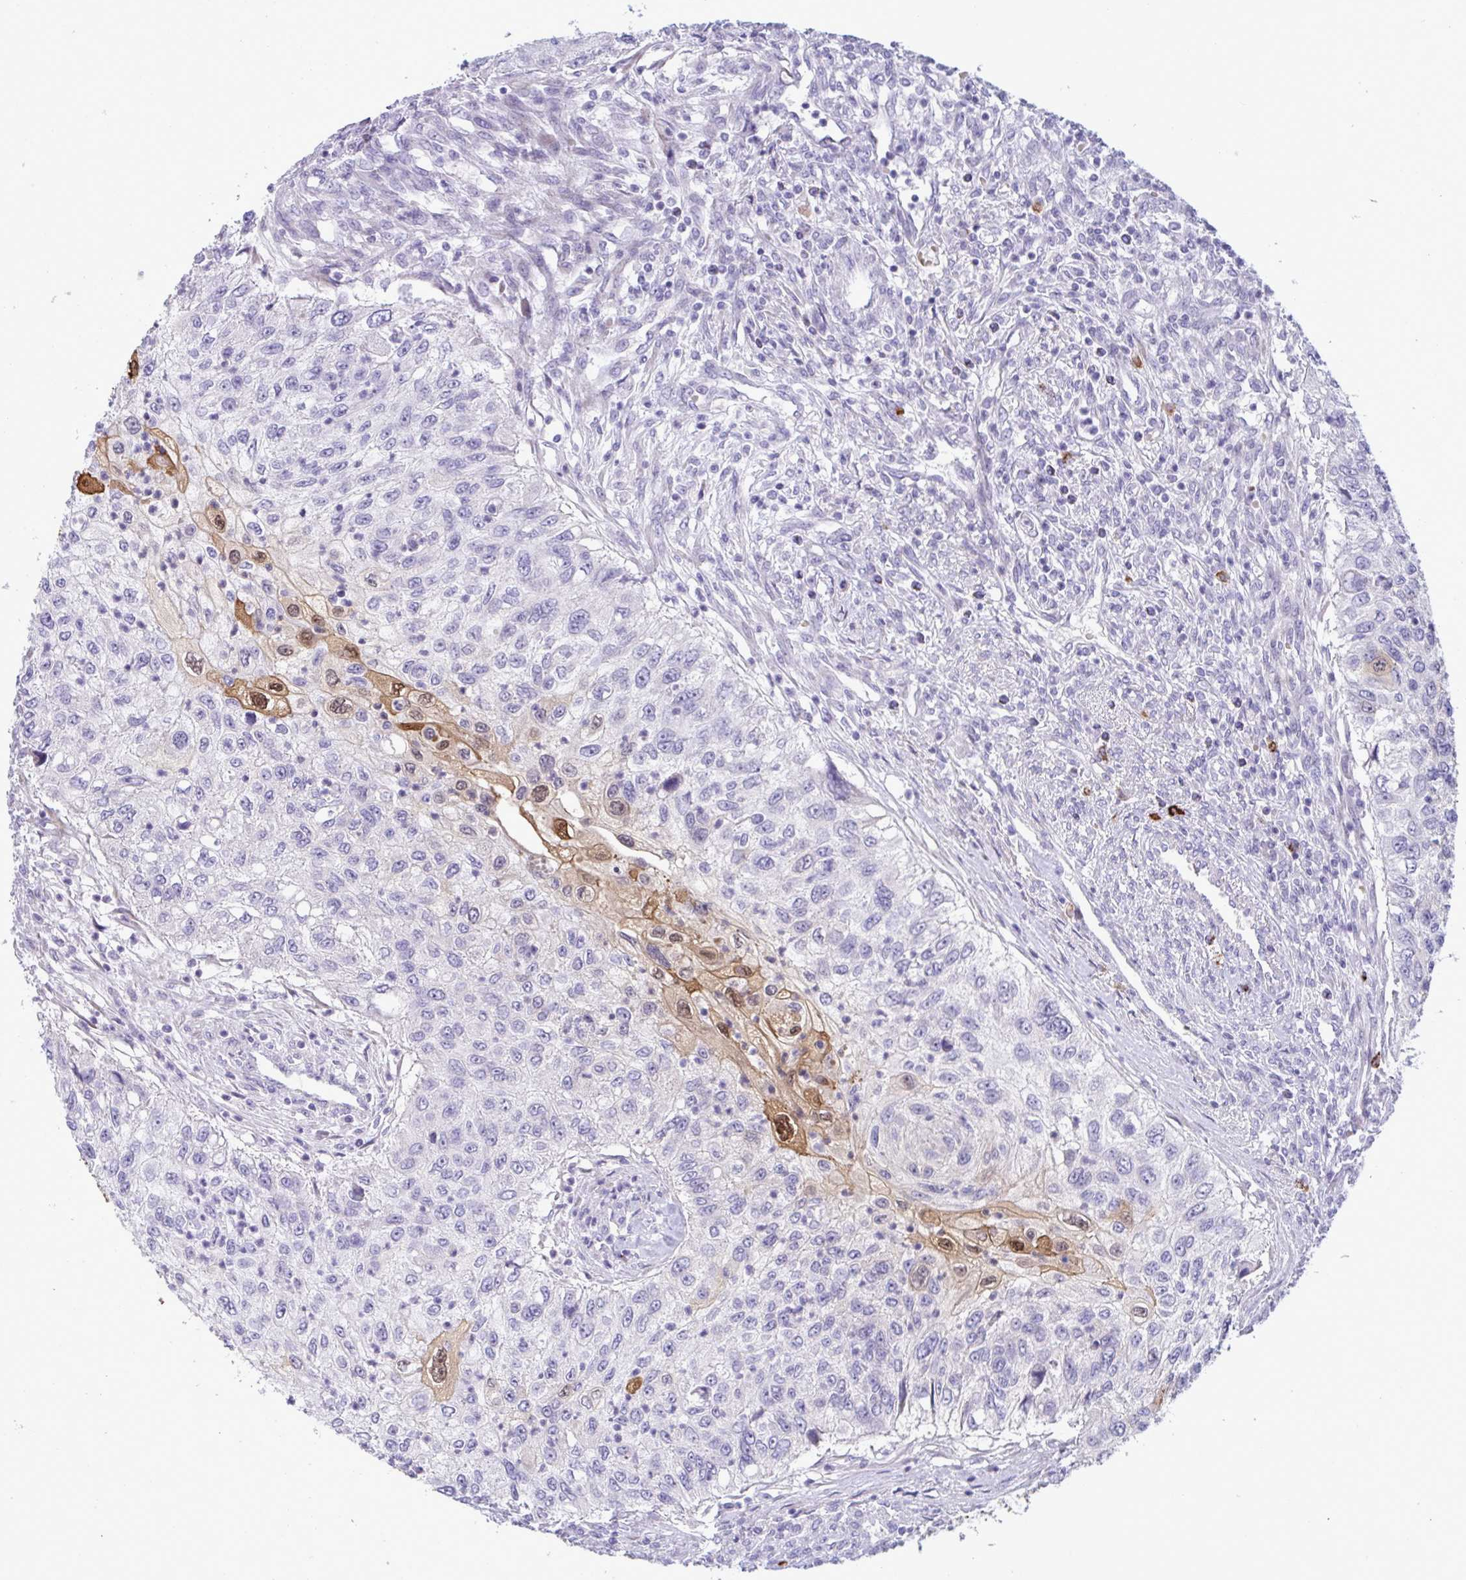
{"staining": {"intensity": "moderate", "quantity": "<25%", "location": "cytoplasmic/membranous,nuclear"}, "tissue": "urothelial cancer", "cell_type": "Tumor cells", "image_type": "cancer", "snomed": [{"axis": "morphology", "description": "Urothelial carcinoma, High grade"}, {"axis": "topography", "description": "Urinary bladder"}], "caption": "Protein staining of high-grade urothelial carcinoma tissue displays moderate cytoplasmic/membranous and nuclear staining in approximately <25% of tumor cells.", "gene": "ZNF684", "patient": {"sex": "female", "age": 60}}